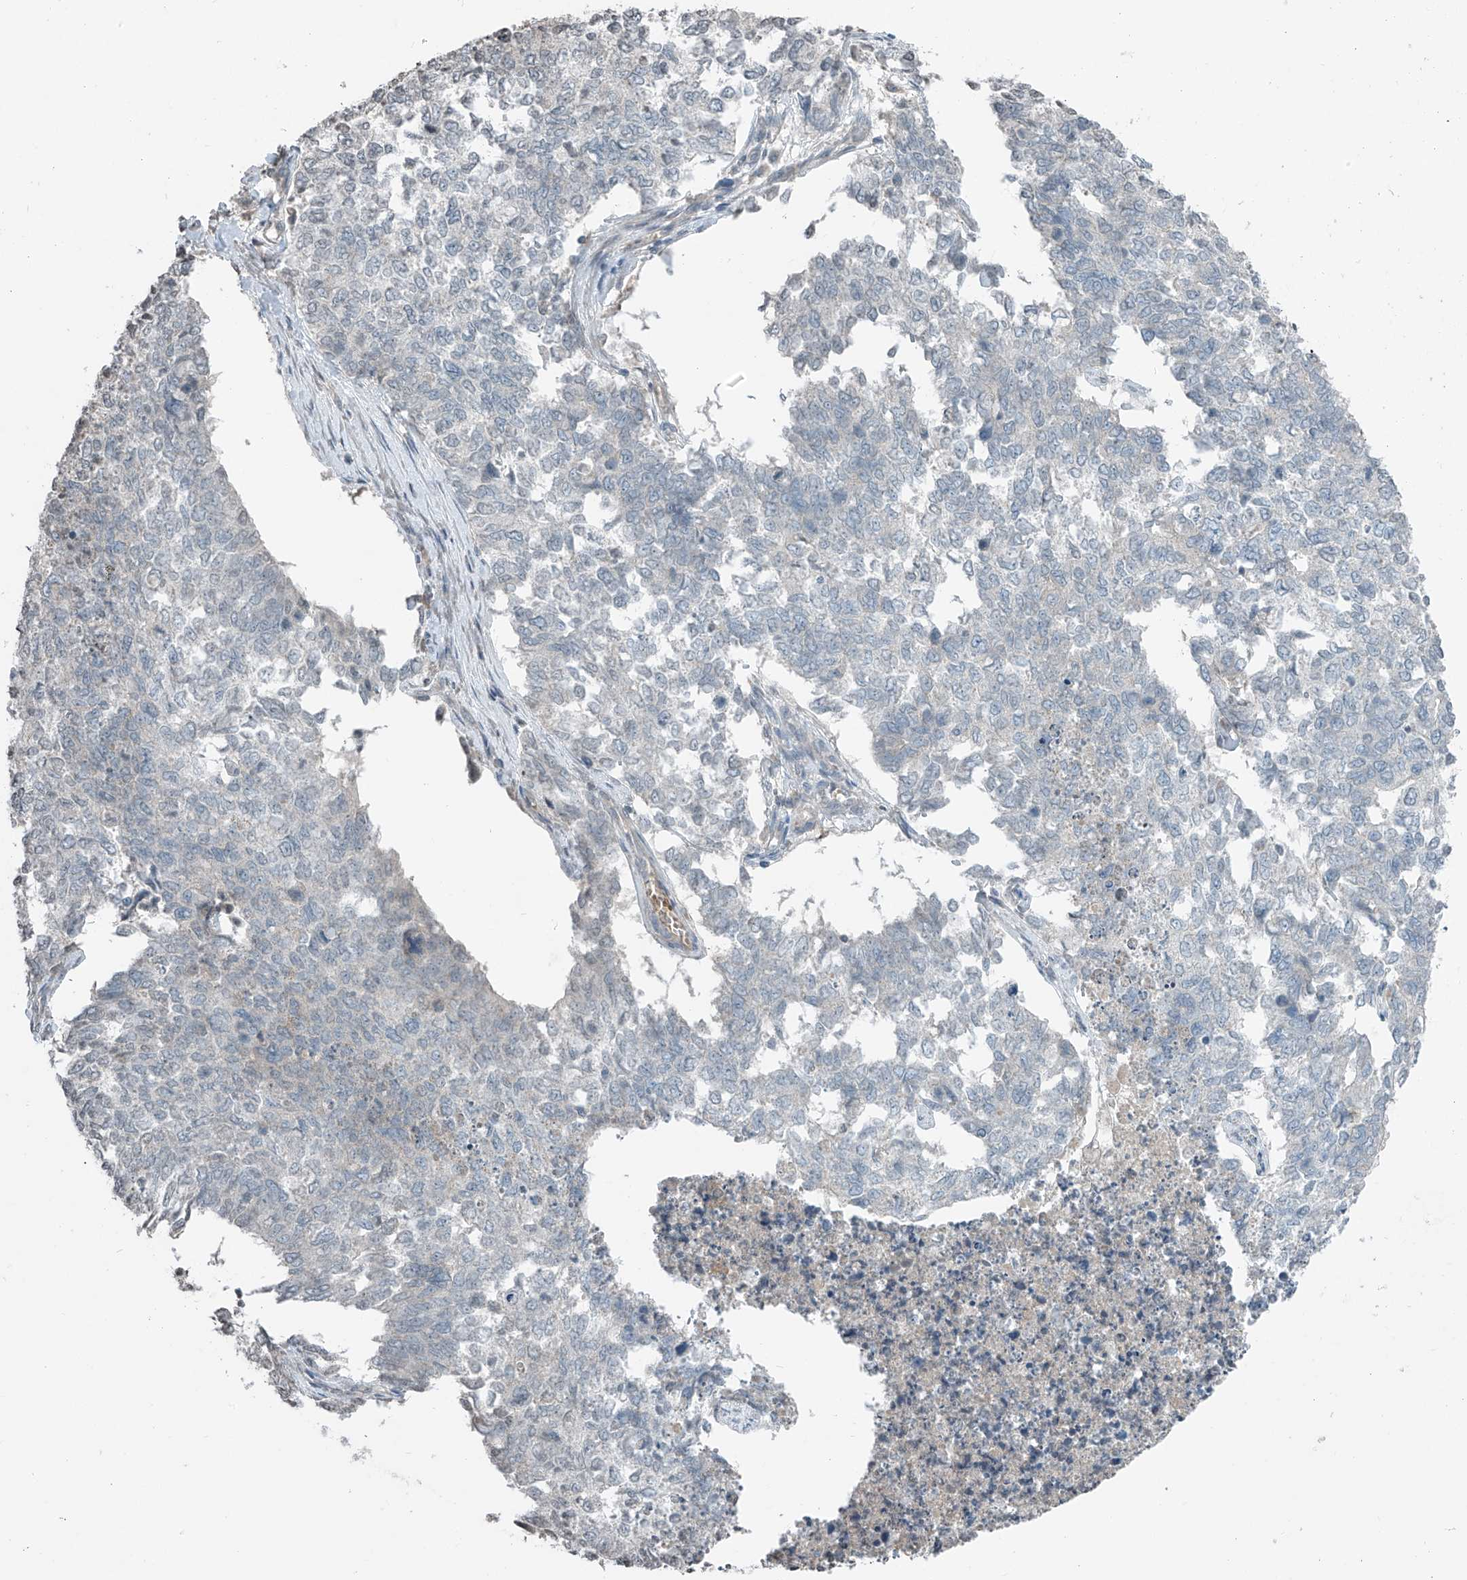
{"staining": {"intensity": "negative", "quantity": "none", "location": "none"}, "tissue": "cervical cancer", "cell_type": "Tumor cells", "image_type": "cancer", "snomed": [{"axis": "morphology", "description": "Squamous cell carcinoma, NOS"}, {"axis": "topography", "description": "Cervix"}], "caption": "Tumor cells show no significant staining in cervical cancer (squamous cell carcinoma). Nuclei are stained in blue.", "gene": "HOXA11", "patient": {"sex": "female", "age": 63}}